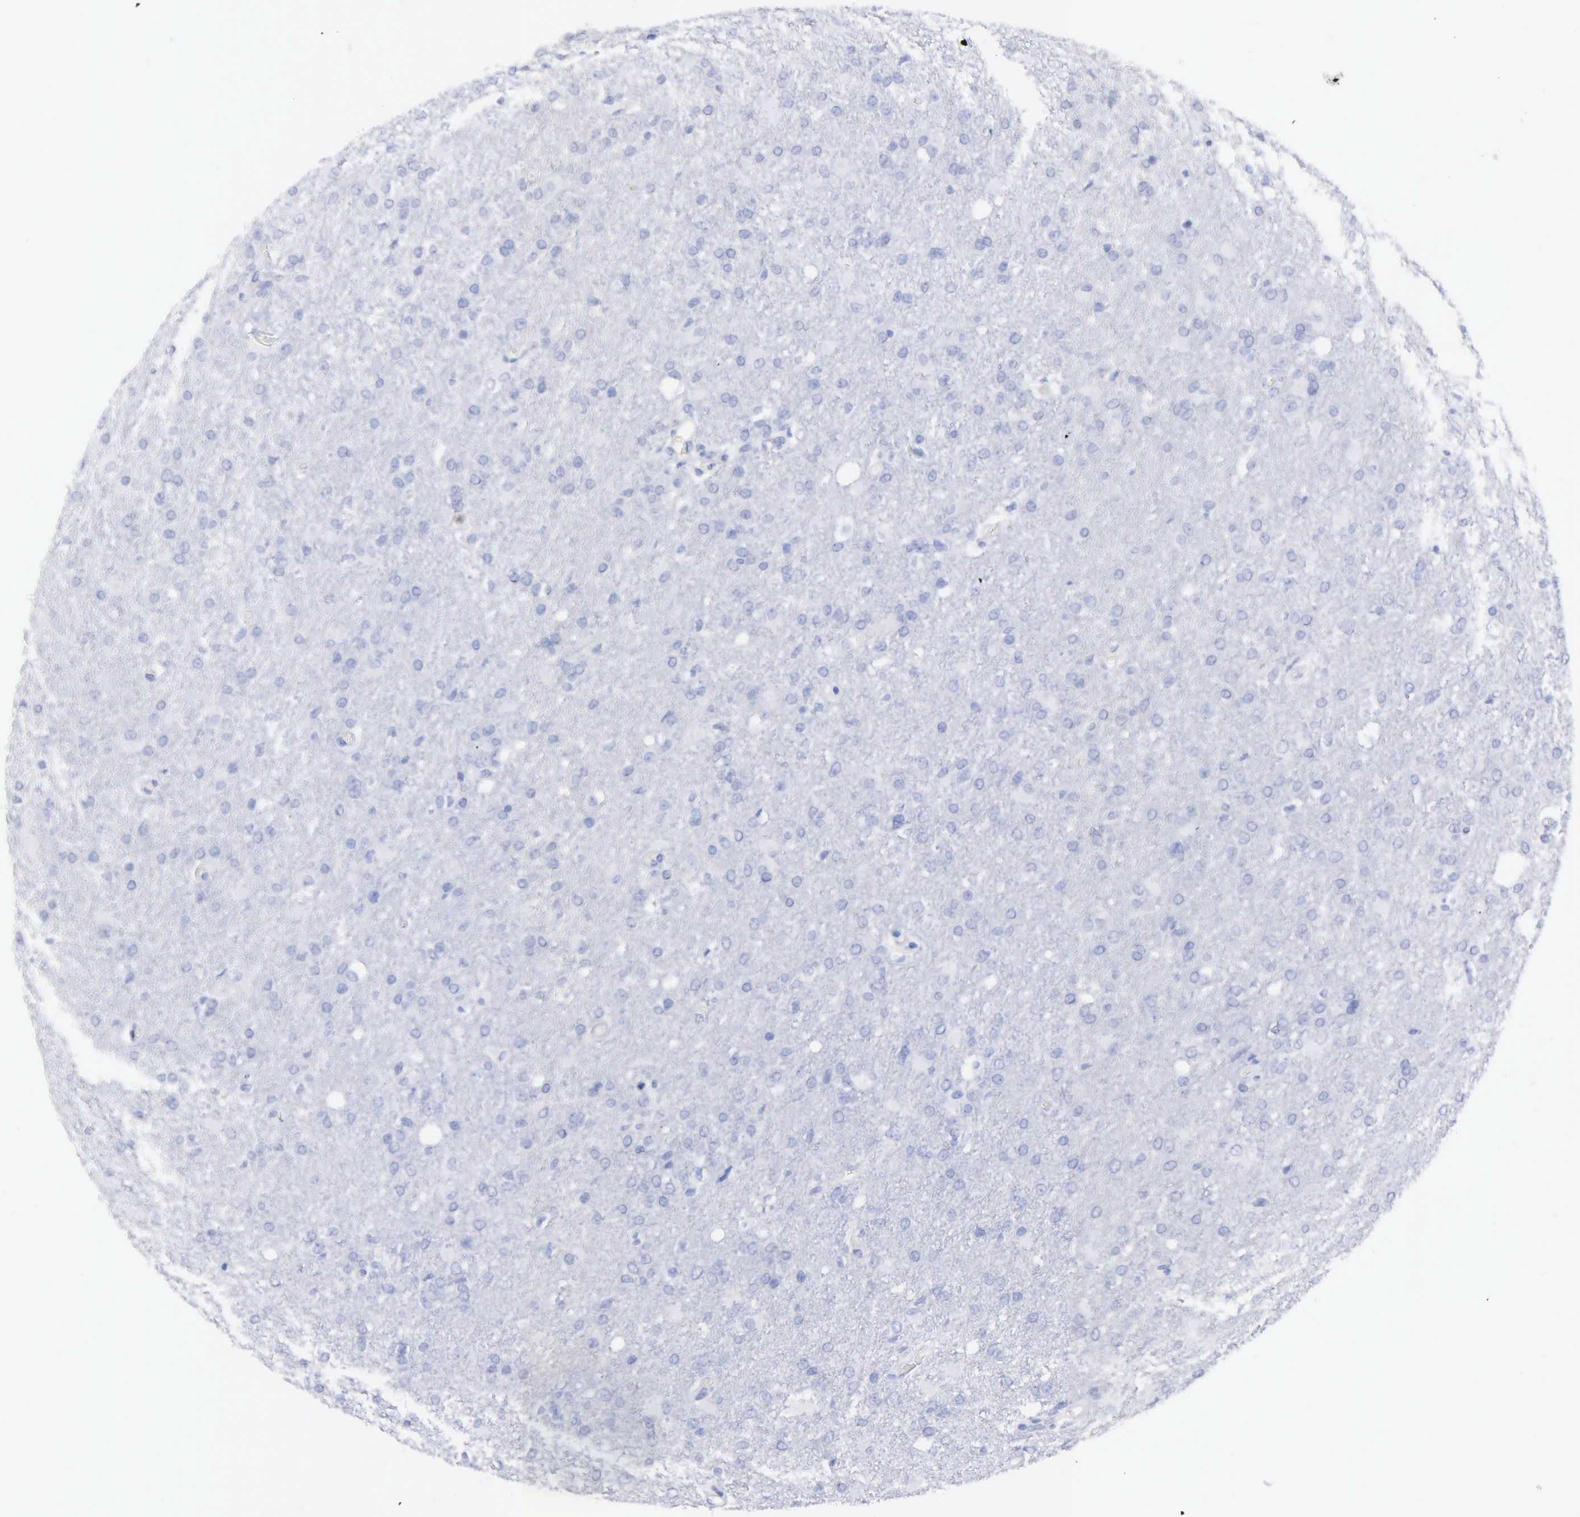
{"staining": {"intensity": "negative", "quantity": "none", "location": "none"}, "tissue": "glioma", "cell_type": "Tumor cells", "image_type": "cancer", "snomed": [{"axis": "morphology", "description": "Glioma, malignant, High grade"}, {"axis": "topography", "description": "Brain"}], "caption": "This image is of glioma stained with IHC to label a protein in brown with the nuclei are counter-stained blue. There is no positivity in tumor cells. (DAB immunohistochemistry visualized using brightfield microscopy, high magnification).", "gene": "CYP19A1", "patient": {"sex": "male", "age": 68}}